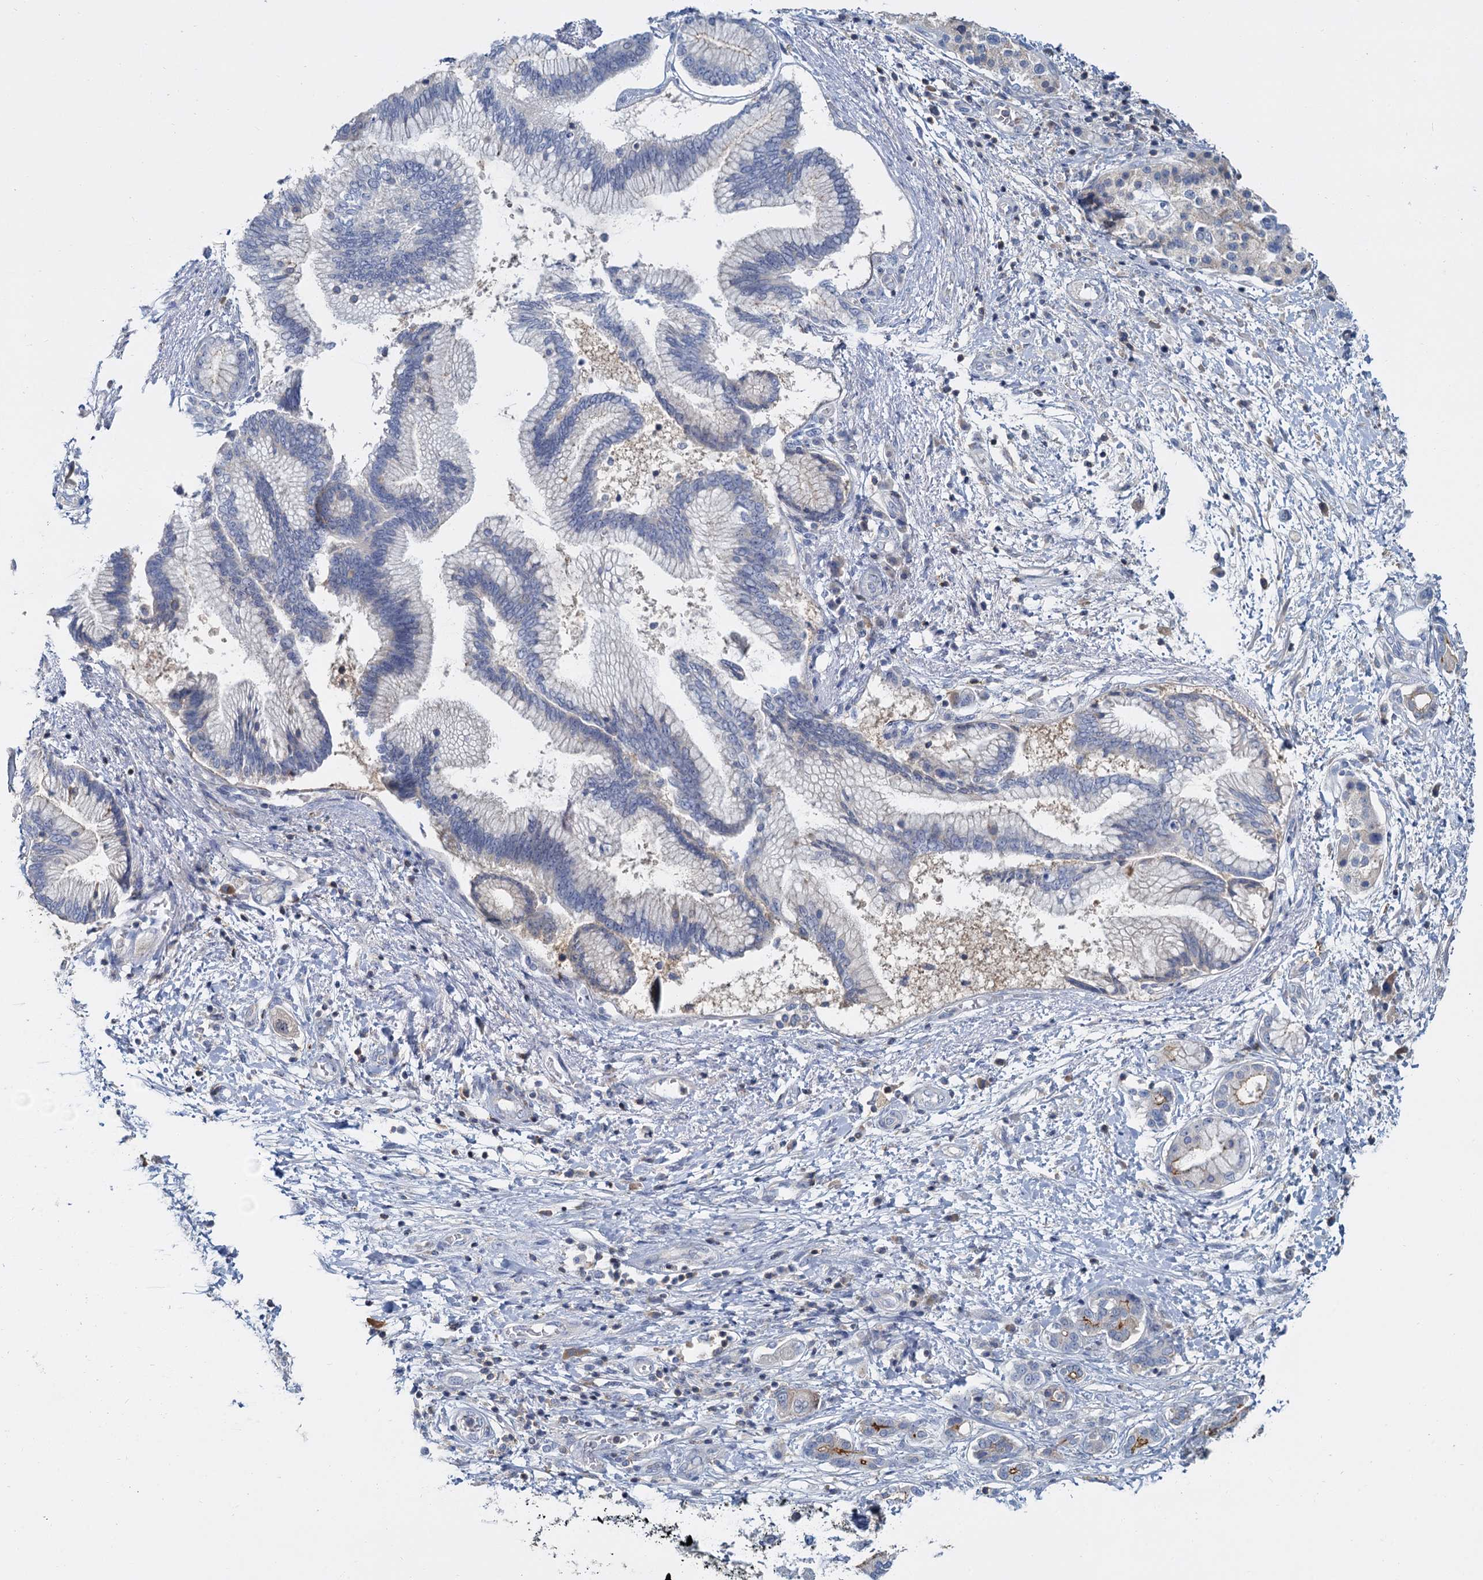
{"staining": {"intensity": "negative", "quantity": "none", "location": "none"}, "tissue": "pancreatic cancer", "cell_type": "Tumor cells", "image_type": "cancer", "snomed": [{"axis": "morphology", "description": "Adenocarcinoma, NOS"}, {"axis": "topography", "description": "Pancreas"}], "caption": "The photomicrograph demonstrates no significant positivity in tumor cells of pancreatic cancer (adenocarcinoma).", "gene": "ACSM3", "patient": {"sex": "female", "age": 73}}